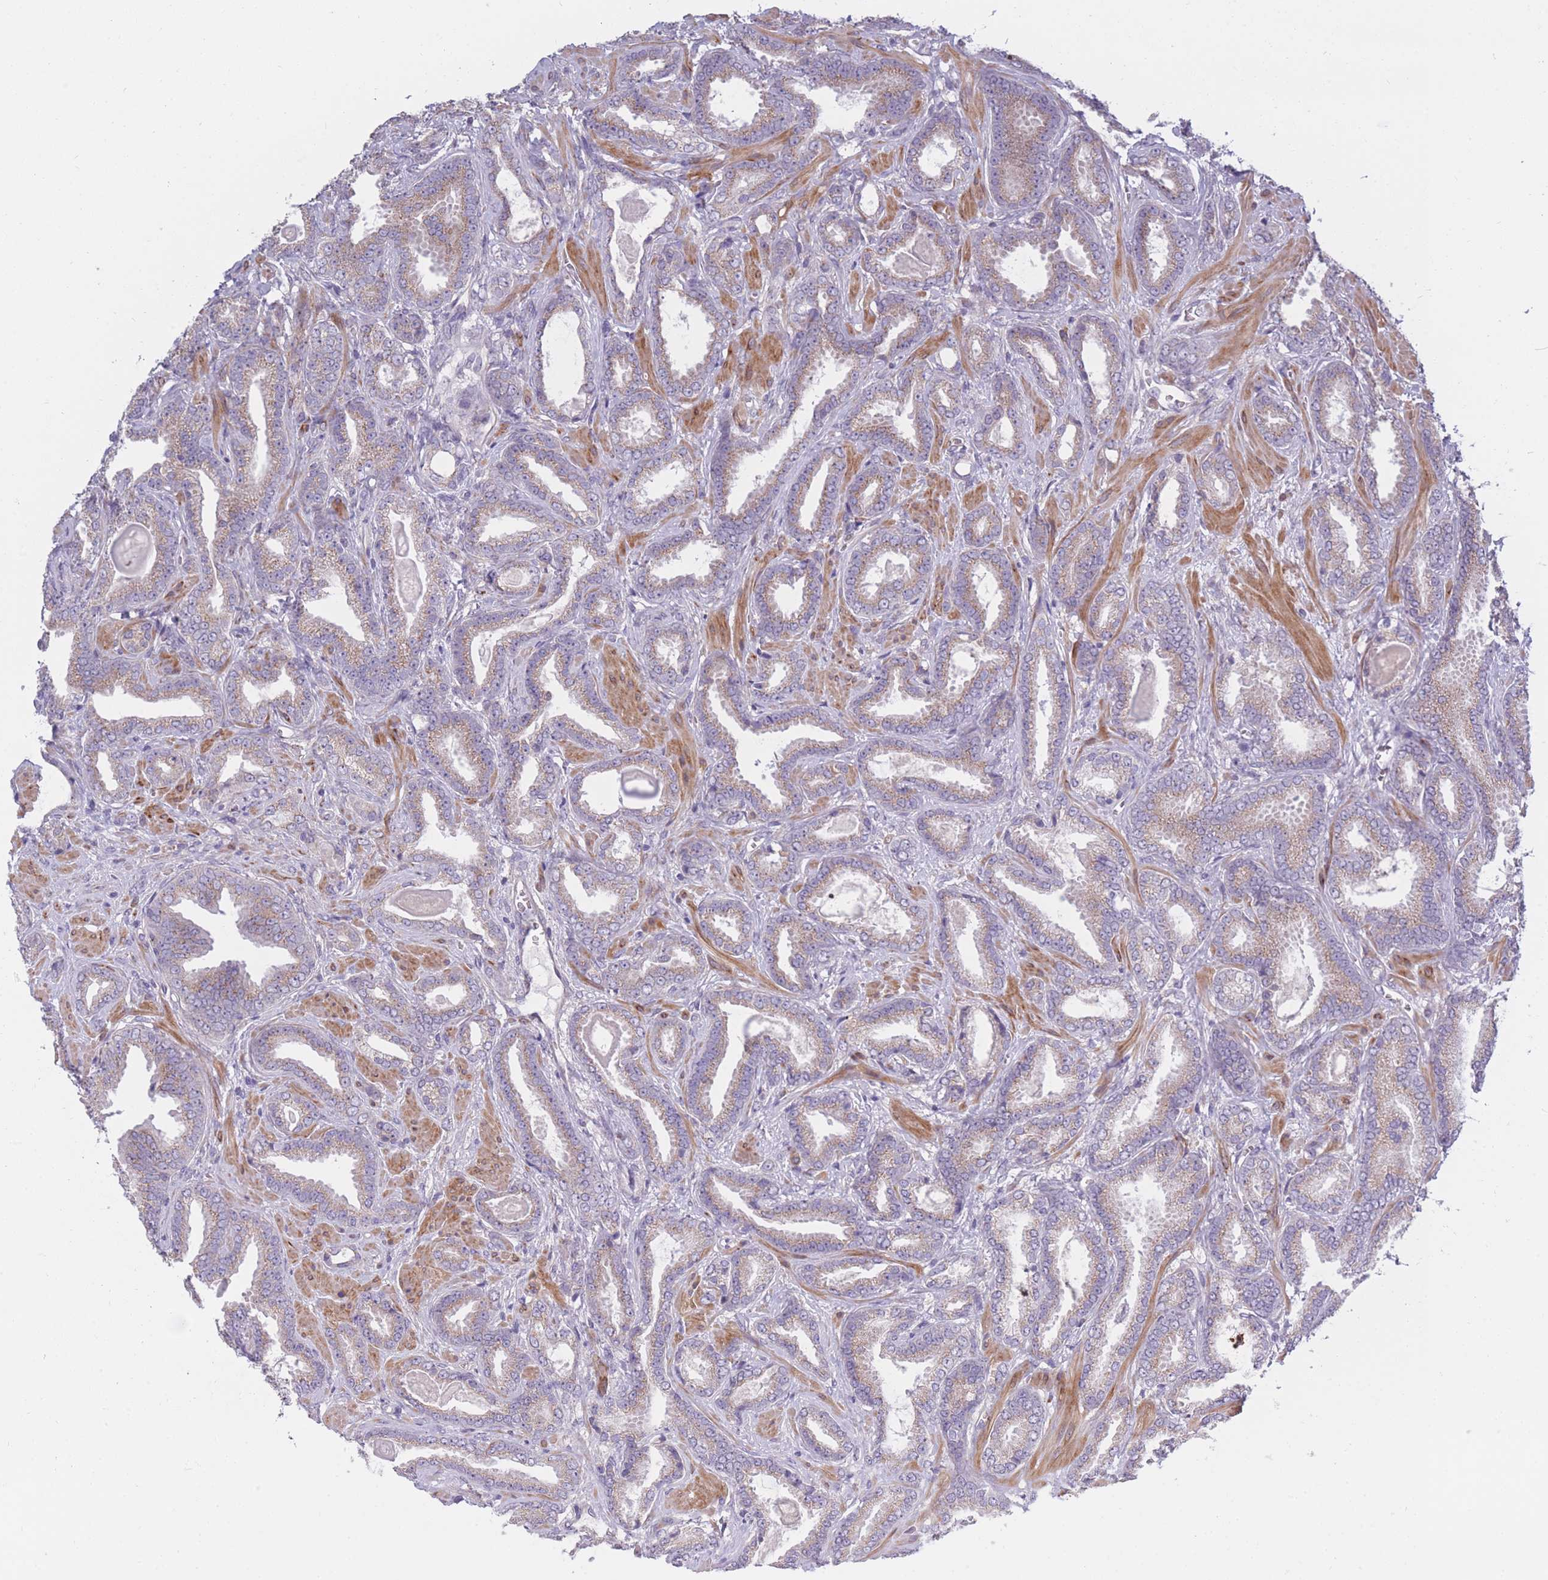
{"staining": {"intensity": "weak", "quantity": "25%-75%", "location": "cytoplasmic/membranous"}, "tissue": "prostate cancer", "cell_type": "Tumor cells", "image_type": "cancer", "snomed": [{"axis": "morphology", "description": "Adenocarcinoma, Low grade"}, {"axis": "topography", "description": "Prostate"}], "caption": "Tumor cells show low levels of weak cytoplasmic/membranous positivity in approximately 25%-75% of cells in prostate cancer (low-grade adenocarcinoma).", "gene": "CCNQ", "patient": {"sex": "male", "age": 62}}